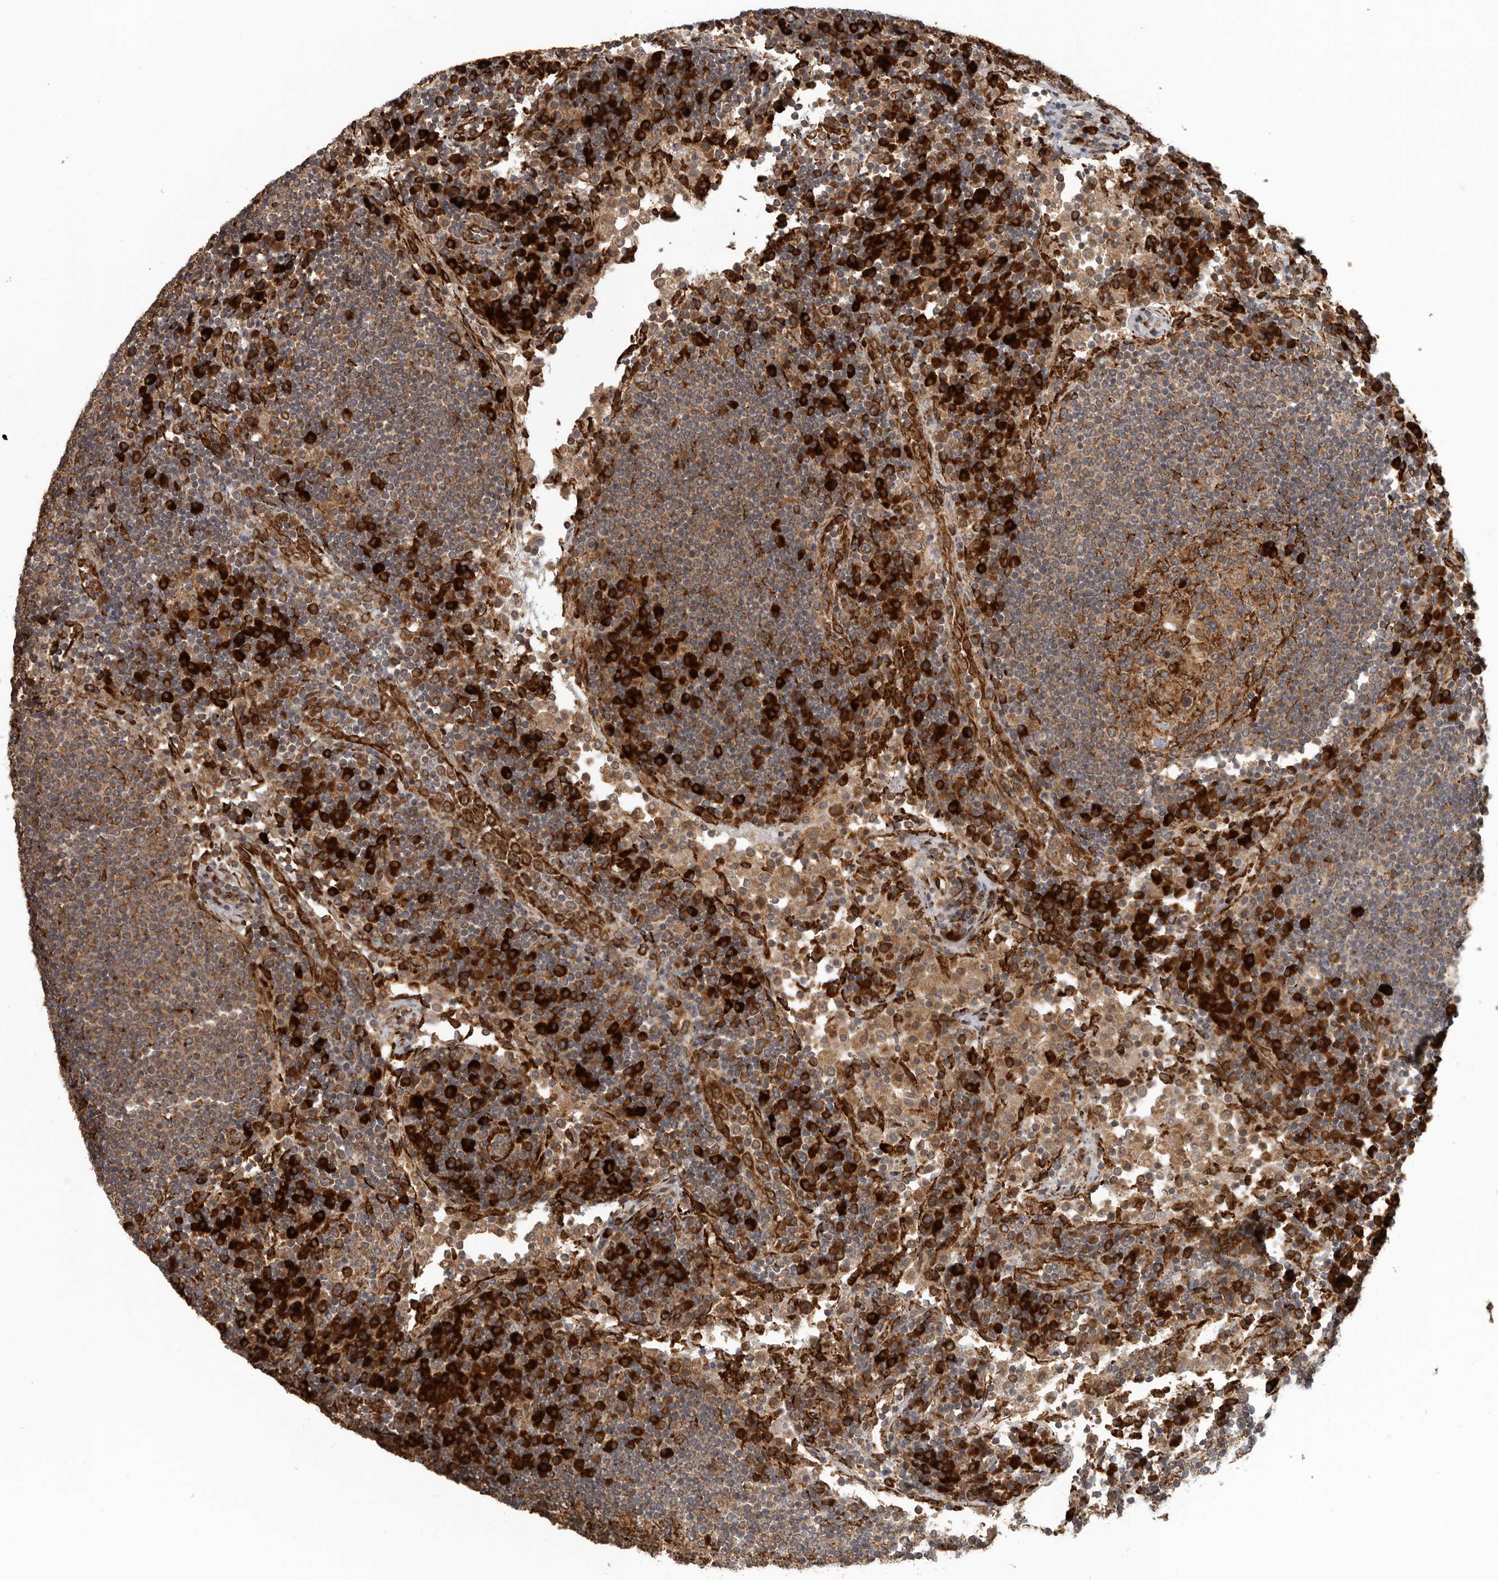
{"staining": {"intensity": "moderate", "quantity": ">75%", "location": "cytoplasmic/membranous"}, "tissue": "lymph node", "cell_type": "Germinal center cells", "image_type": "normal", "snomed": [{"axis": "morphology", "description": "Normal tissue, NOS"}, {"axis": "topography", "description": "Lymph node"}], "caption": "IHC of normal lymph node demonstrates medium levels of moderate cytoplasmic/membranous expression in approximately >75% of germinal center cells. (brown staining indicates protein expression, while blue staining denotes nuclei).", "gene": "CEP350", "patient": {"sex": "female", "age": 53}}